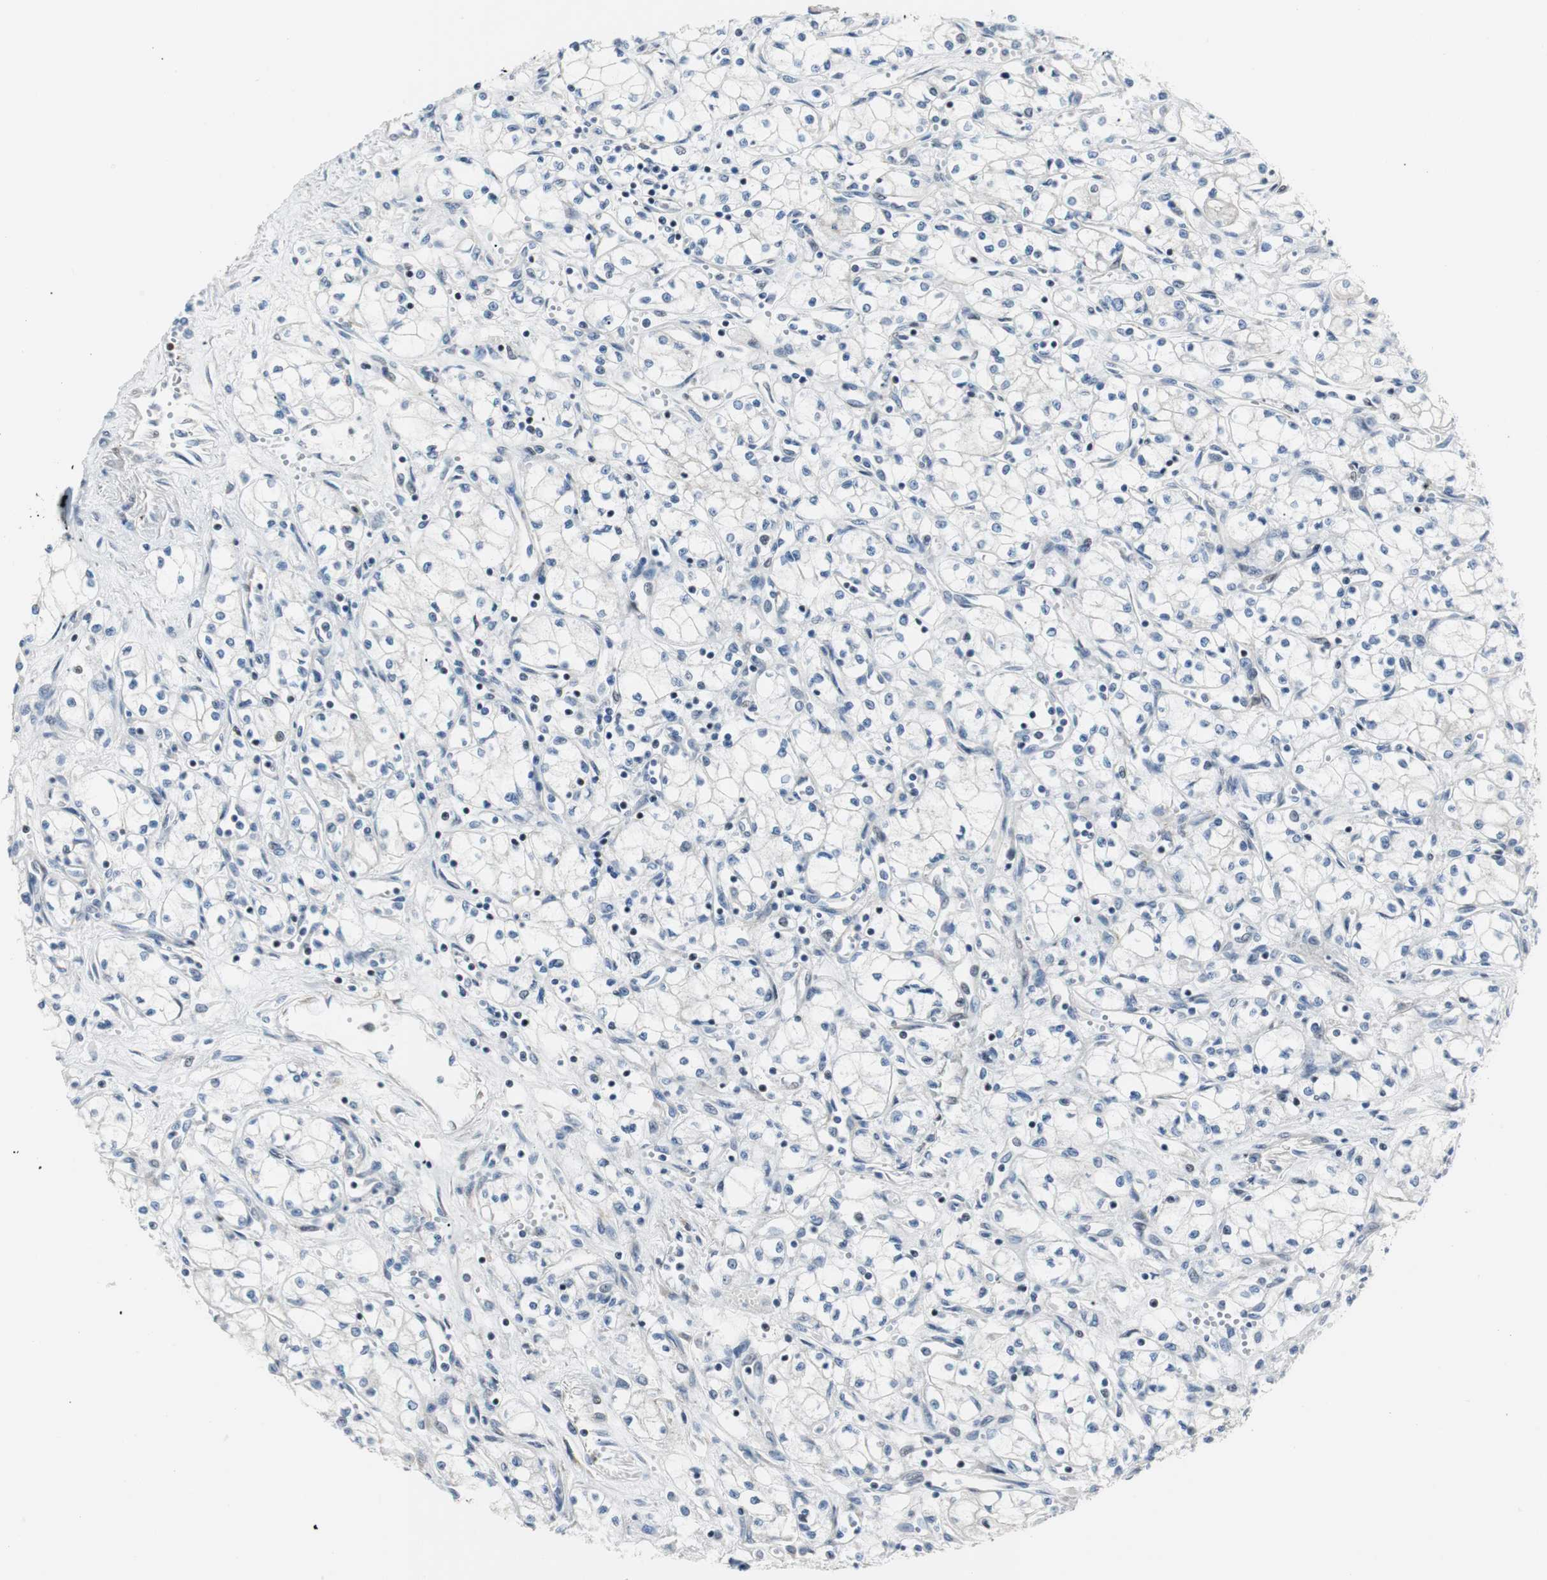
{"staining": {"intensity": "negative", "quantity": "none", "location": "none"}, "tissue": "renal cancer", "cell_type": "Tumor cells", "image_type": "cancer", "snomed": [{"axis": "morphology", "description": "Normal tissue, NOS"}, {"axis": "morphology", "description": "Adenocarcinoma, NOS"}, {"axis": "topography", "description": "Kidney"}], "caption": "The histopathology image displays no significant staining in tumor cells of adenocarcinoma (renal). (DAB immunohistochemistry (IHC) visualized using brightfield microscopy, high magnification).", "gene": "RAD1", "patient": {"sex": "male", "age": 59}}